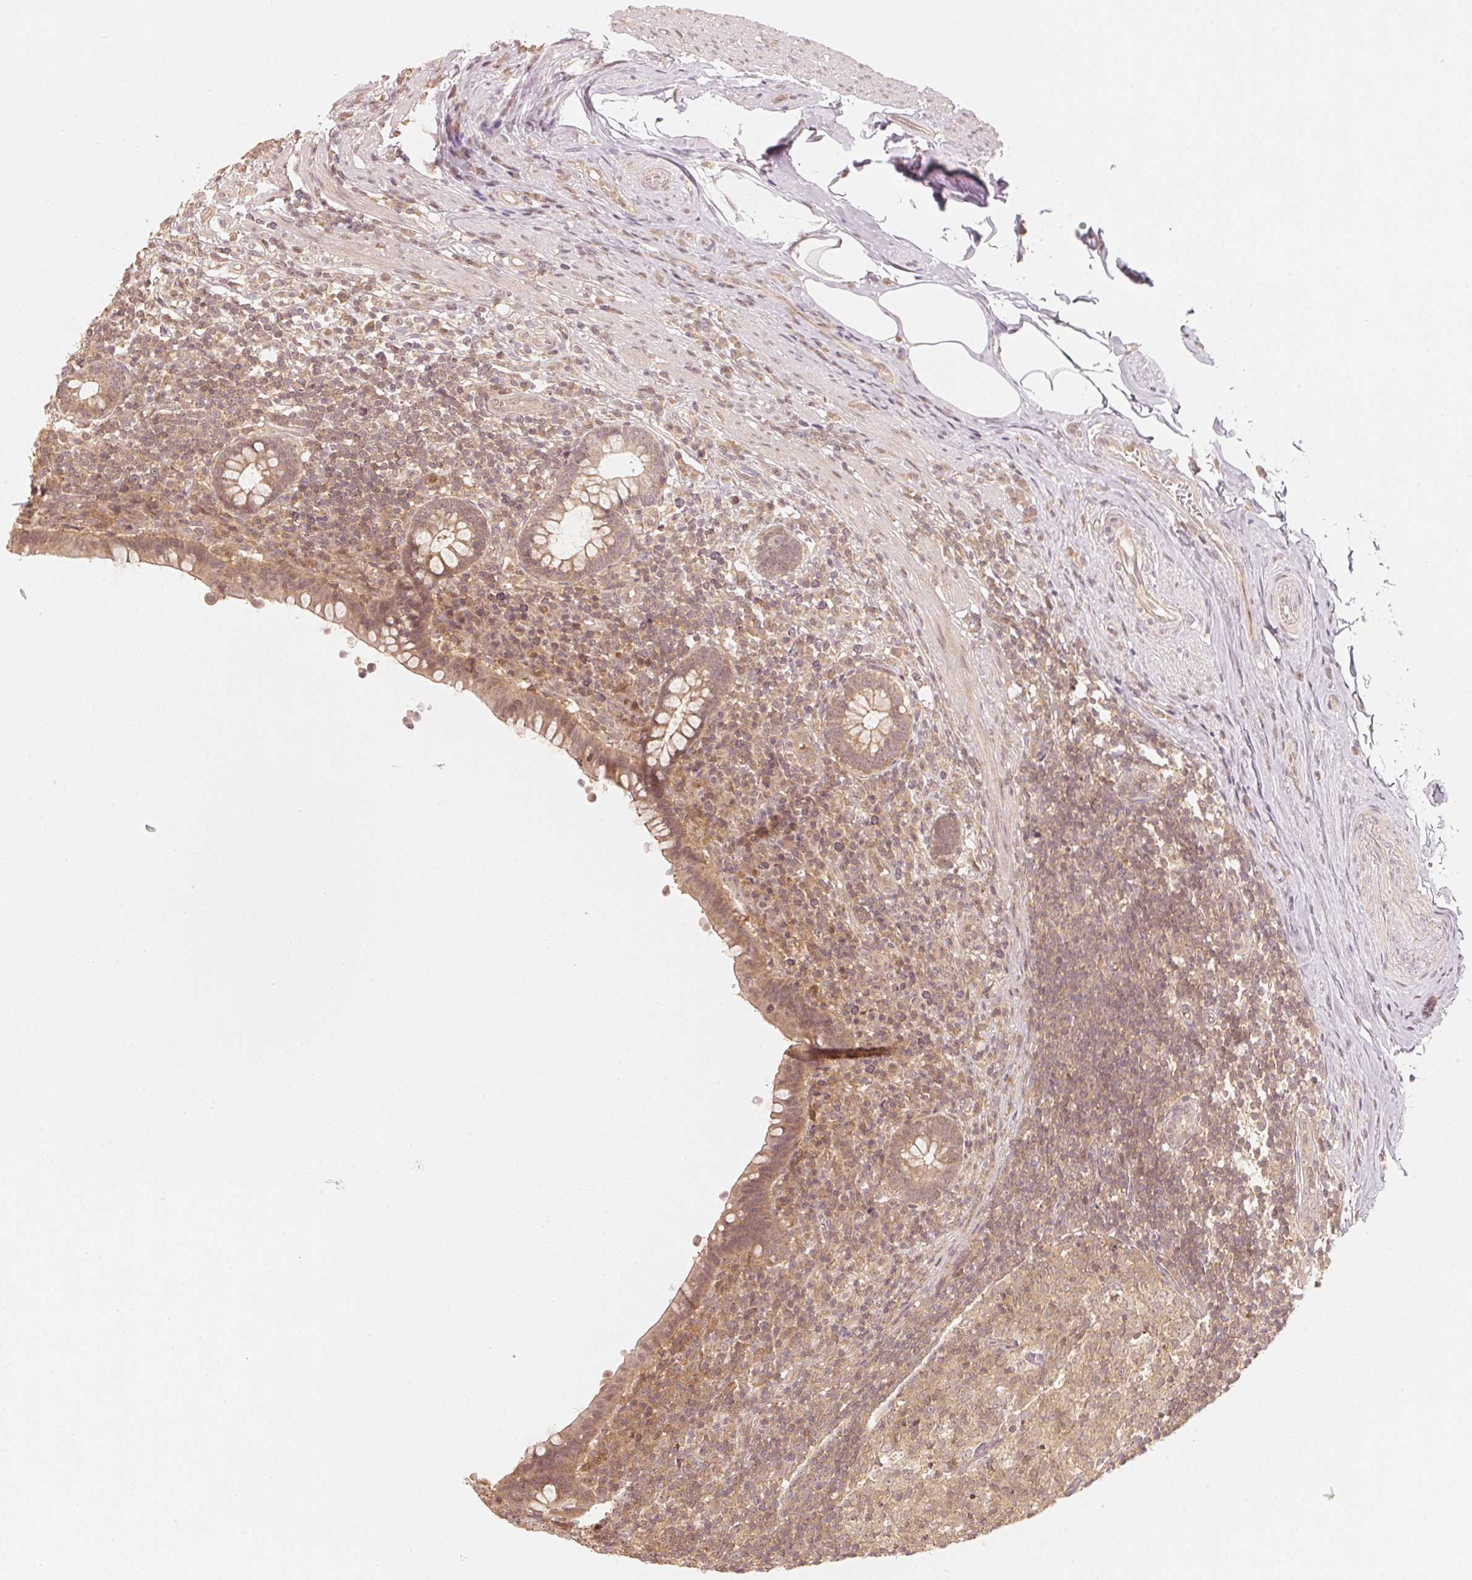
{"staining": {"intensity": "moderate", "quantity": ">75%", "location": "cytoplasmic/membranous,nuclear"}, "tissue": "appendix", "cell_type": "Glandular cells", "image_type": "normal", "snomed": [{"axis": "morphology", "description": "Normal tissue, NOS"}, {"axis": "topography", "description": "Appendix"}], "caption": "This histopathology image shows IHC staining of normal human appendix, with medium moderate cytoplasmic/membranous,nuclear staining in about >75% of glandular cells.", "gene": "UBE2L3", "patient": {"sex": "female", "age": 56}}